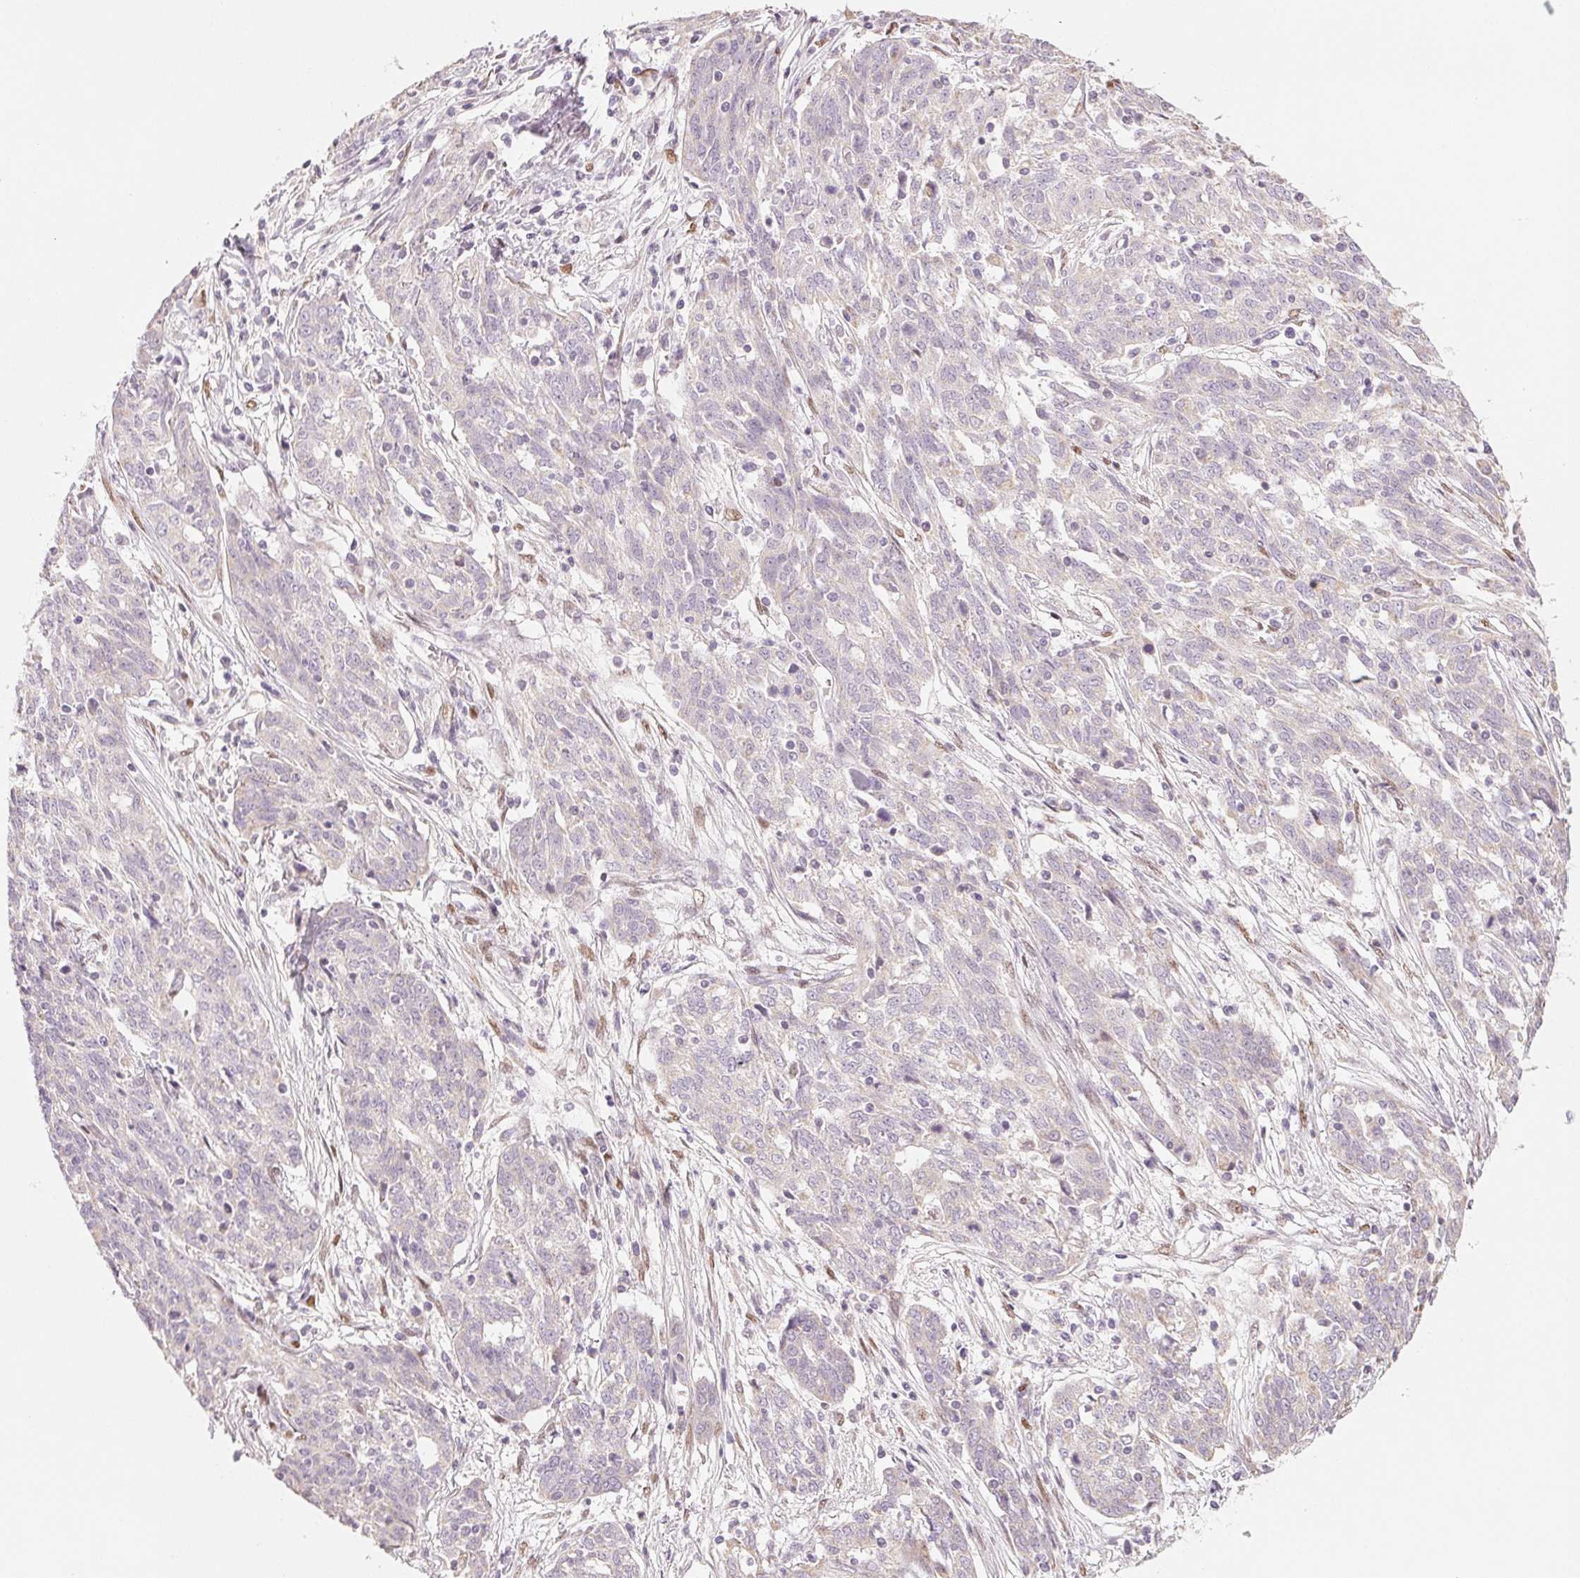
{"staining": {"intensity": "negative", "quantity": "none", "location": "none"}, "tissue": "ovarian cancer", "cell_type": "Tumor cells", "image_type": "cancer", "snomed": [{"axis": "morphology", "description": "Cystadenocarcinoma, serous, NOS"}, {"axis": "topography", "description": "Ovary"}], "caption": "A histopathology image of human ovarian cancer is negative for staining in tumor cells. The staining was performed using DAB to visualize the protein expression in brown, while the nuclei were stained in blue with hematoxylin (Magnification: 20x).", "gene": "SMARCD3", "patient": {"sex": "female", "age": 67}}